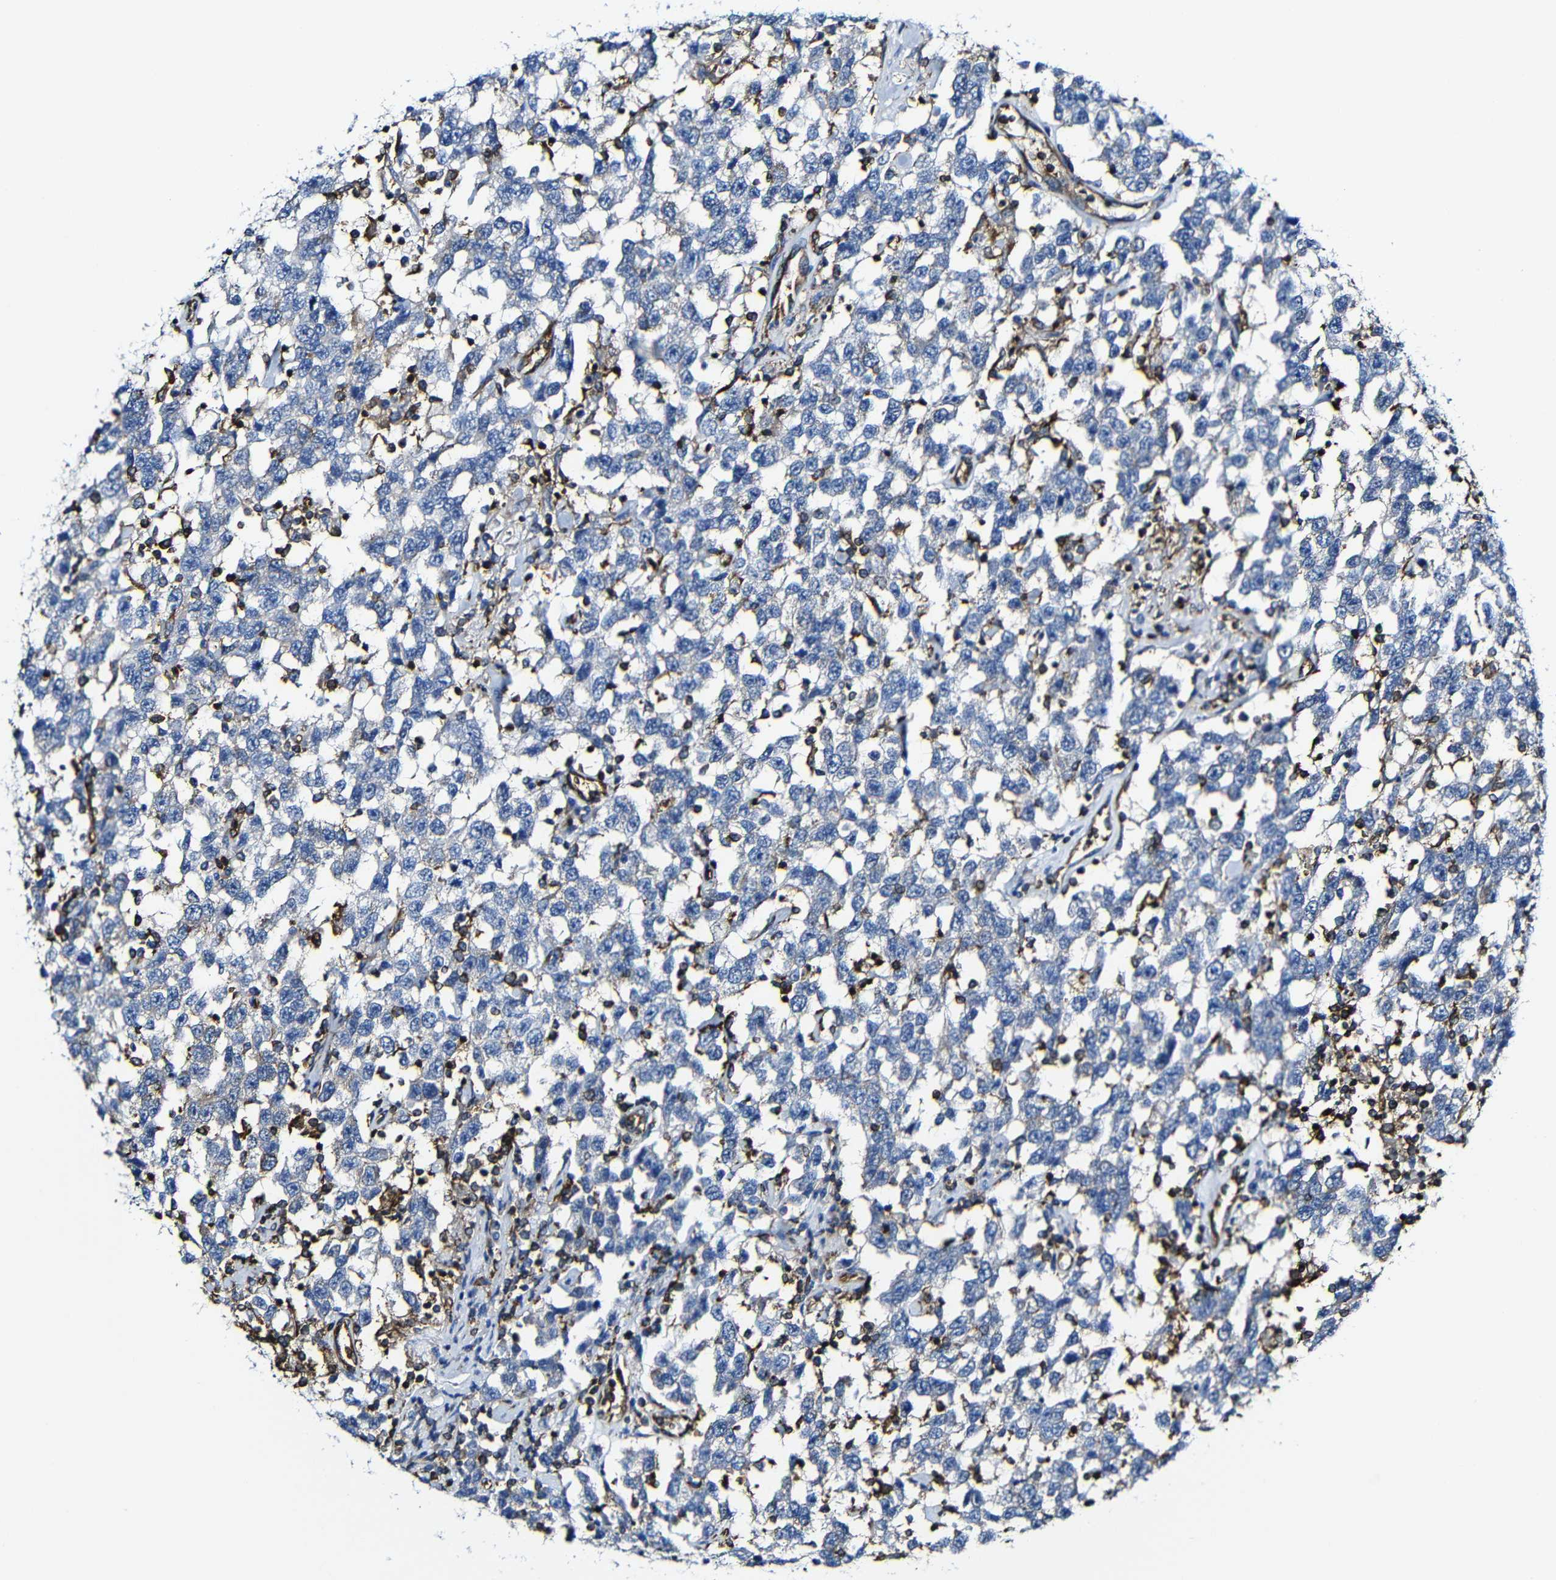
{"staining": {"intensity": "negative", "quantity": "none", "location": "none"}, "tissue": "testis cancer", "cell_type": "Tumor cells", "image_type": "cancer", "snomed": [{"axis": "morphology", "description": "Seminoma, NOS"}, {"axis": "topography", "description": "Testis"}], "caption": "IHC histopathology image of neoplastic tissue: seminoma (testis) stained with DAB (3,3'-diaminobenzidine) reveals no significant protein staining in tumor cells.", "gene": "MSN", "patient": {"sex": "male", "age": 41}}